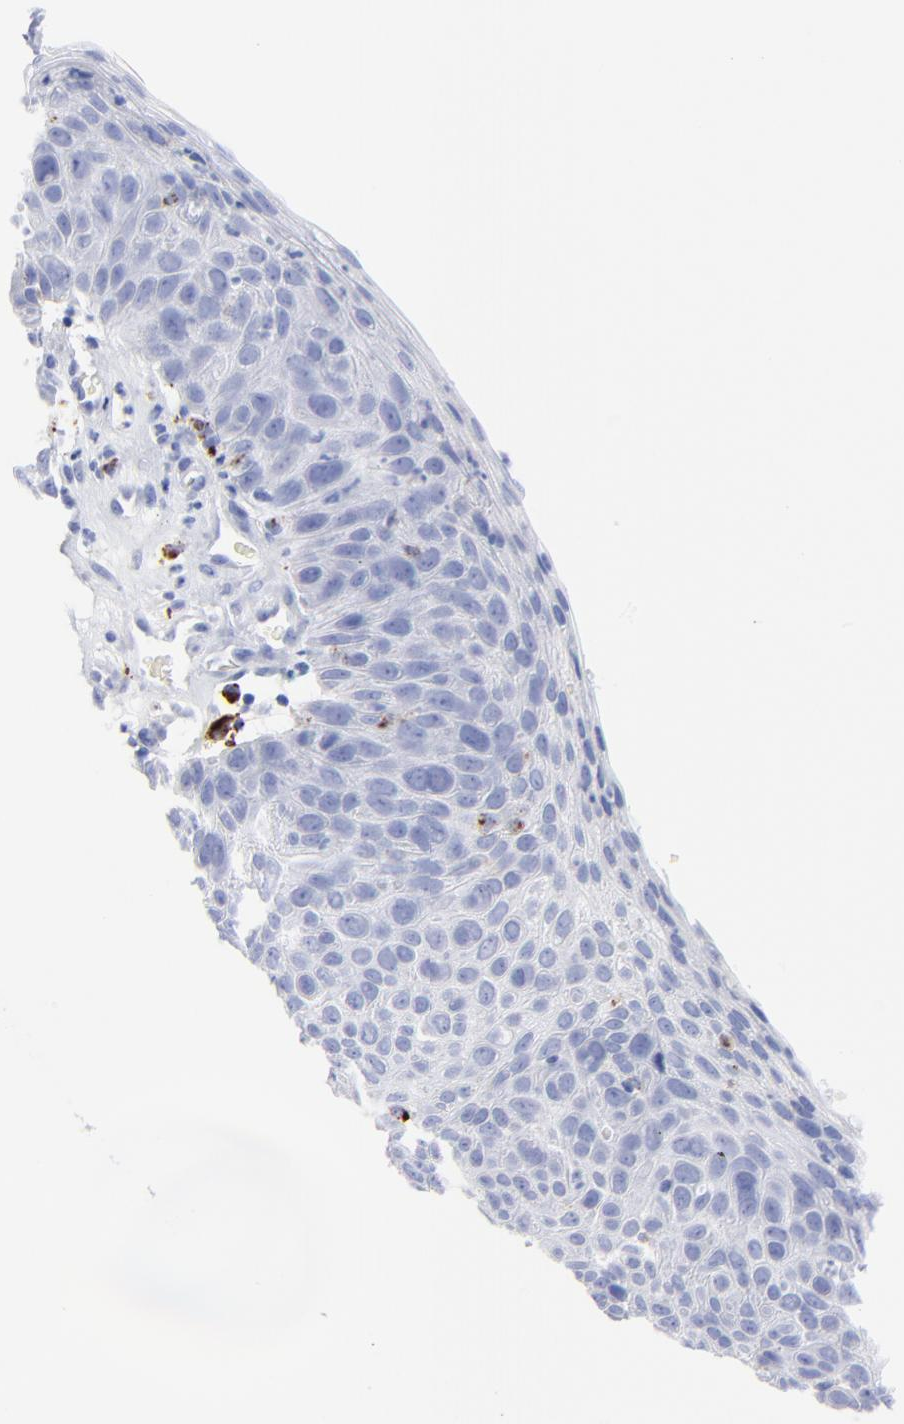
{"staining": {"intensity": "moderate", "quantity": "<25%", "location": "cytoplasmic/membranous"}, "tissue": "skin cancer", "cell_type": "Tumor cells", "image_type": "cancer", "snomed": [{"axis": "morphology", "description": "Squamous cell carcinoma, NOS"}, {"axis": "topography", "description": "Skin"}], "caption": "A micrograph showing moderate cytoplasmic/membranous expression in approximately <25% of tumor cells in skin squamous cell carcinoma, as visualized by brown immunohistochemical staining.", "gene": "CPVL", "patient": {"sex": "male", "age": 87}}